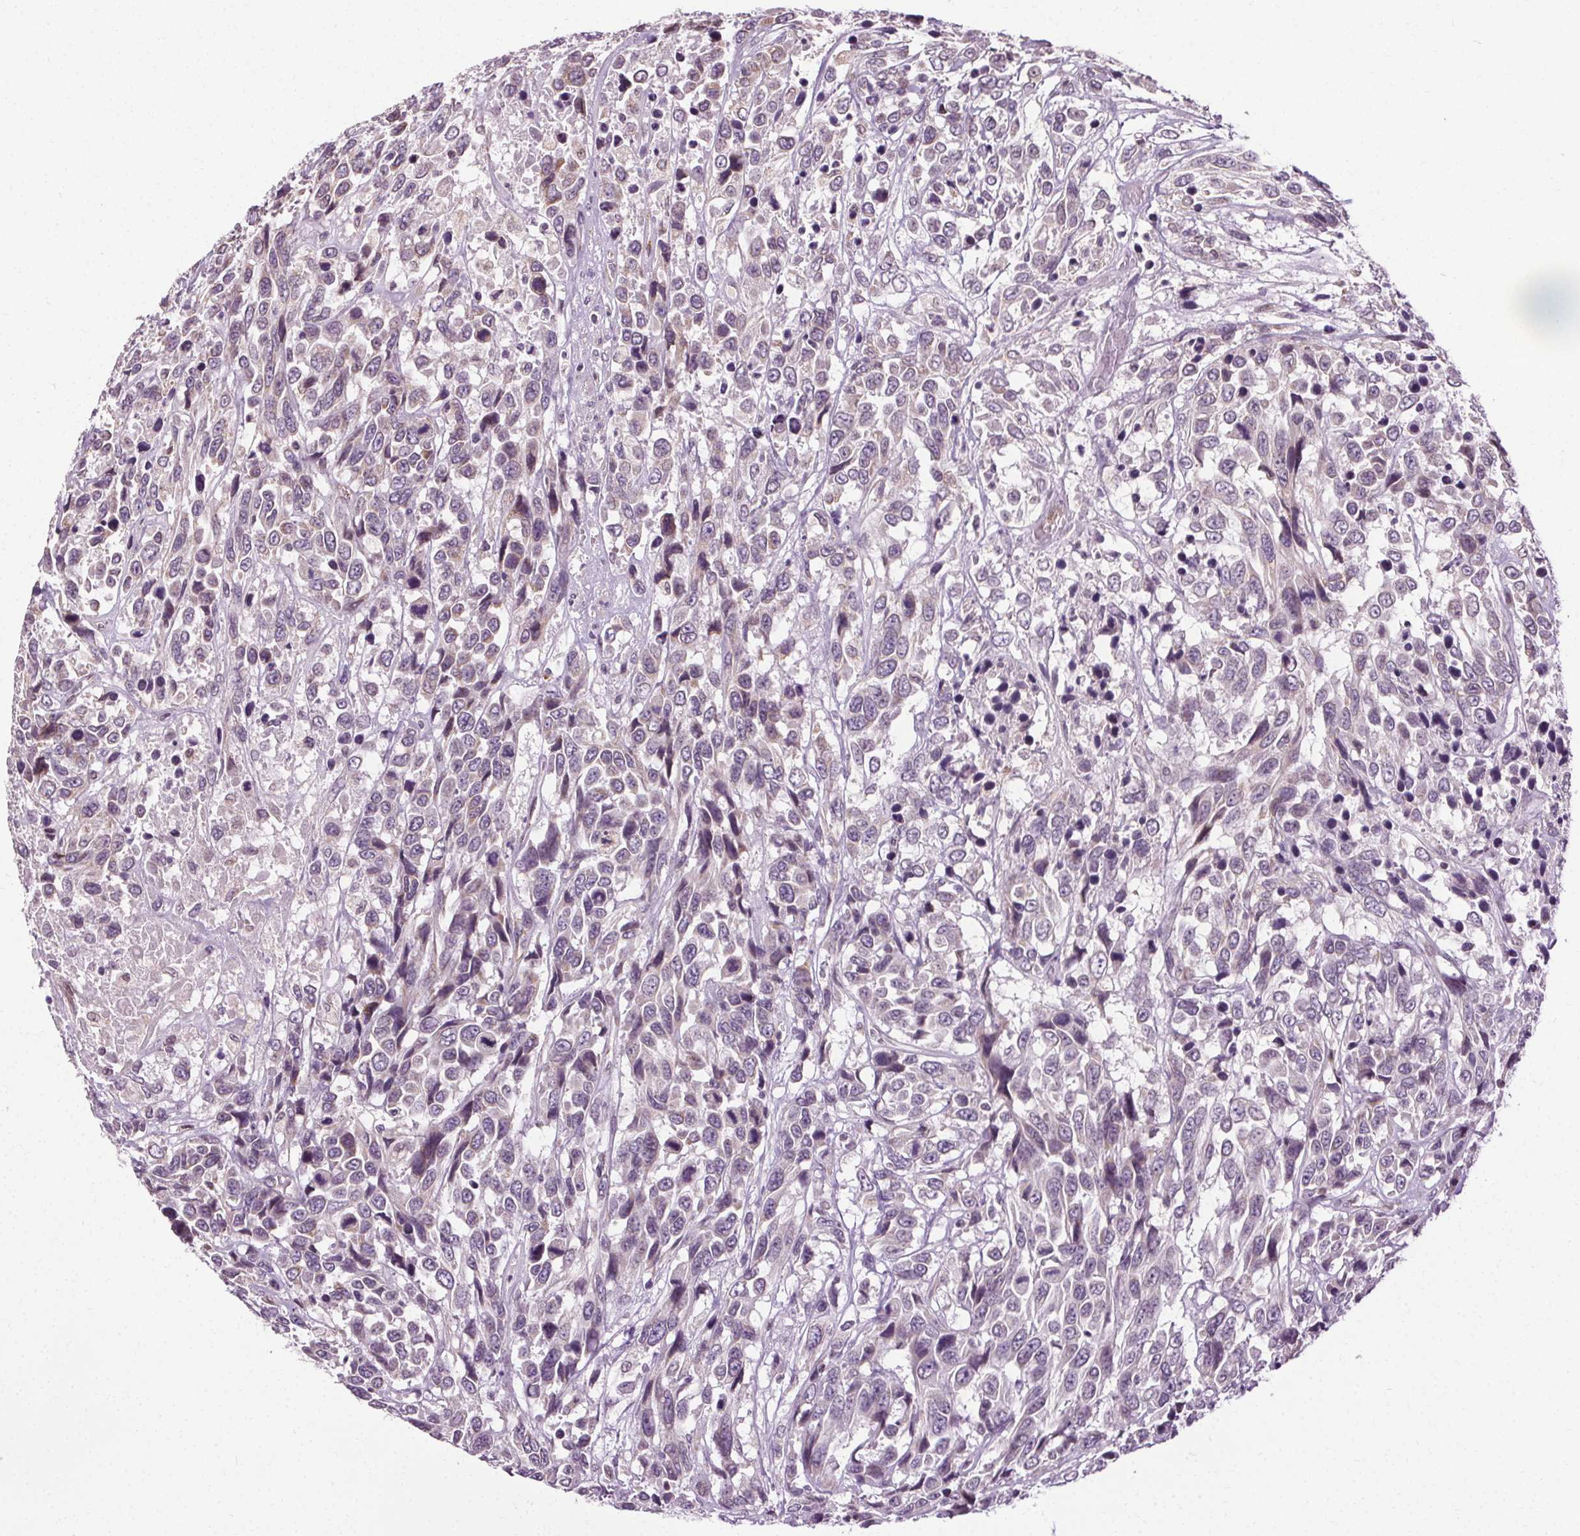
{"staining": {"intensity": "negative", "quantity": "none", "location": "none"}, "tissue": "urothelial cancer", "cell_type": "Tumor cells", "image_type": "cancer", "snomed": [{"axis": "morphology", "description": "Urothelial carcinoma, High grade"}, {"axis": "topography", "description": "Urinary bladder"}], "caption": "Immunohistochemistry (IHC) histopathology image of urothelial cancer stained for a protein (brown), which reveals no staining in tumor cells.", "gene": "LFNG", "patient": {"sex": "female", "age": 70}}